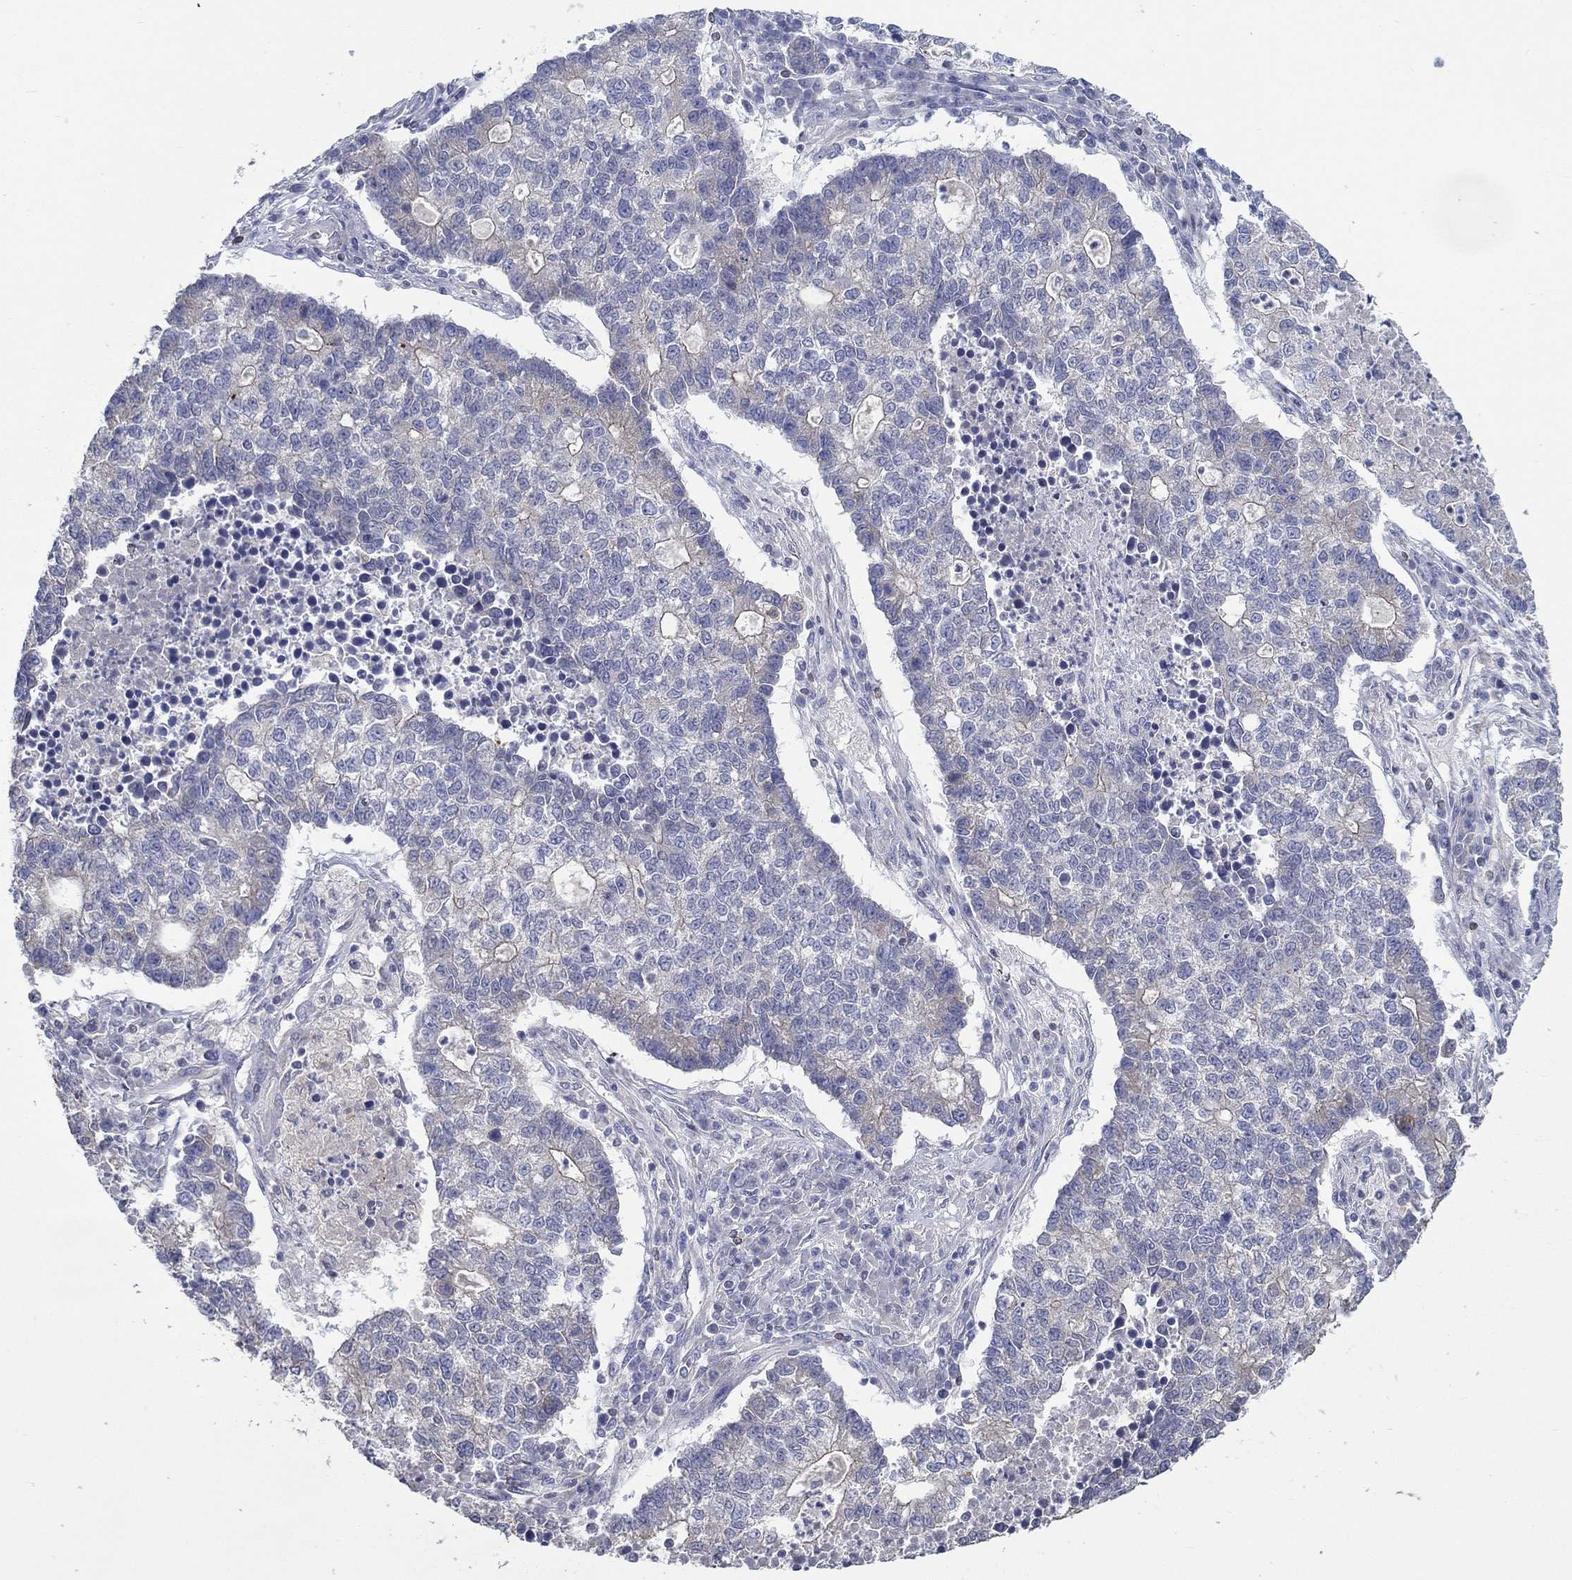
{"staining": {"intensity": "negative", "quantity": "none", "location": "none"}, "tissue": "lung cancer", "cell_type": "Tumor cells", "image_type": "cancer", "snomed": [{"axis": "morphology", "description": "Adenocarcinoma, NOS"}, {"axis": "topography", "description": "Lung"}], "caption": "Image shows no significant protein staining in tumor cells of lung cancer (adenocarcinoma).", "gene": "ERMP1", "patient": {"sex": "male", "age": 57}}